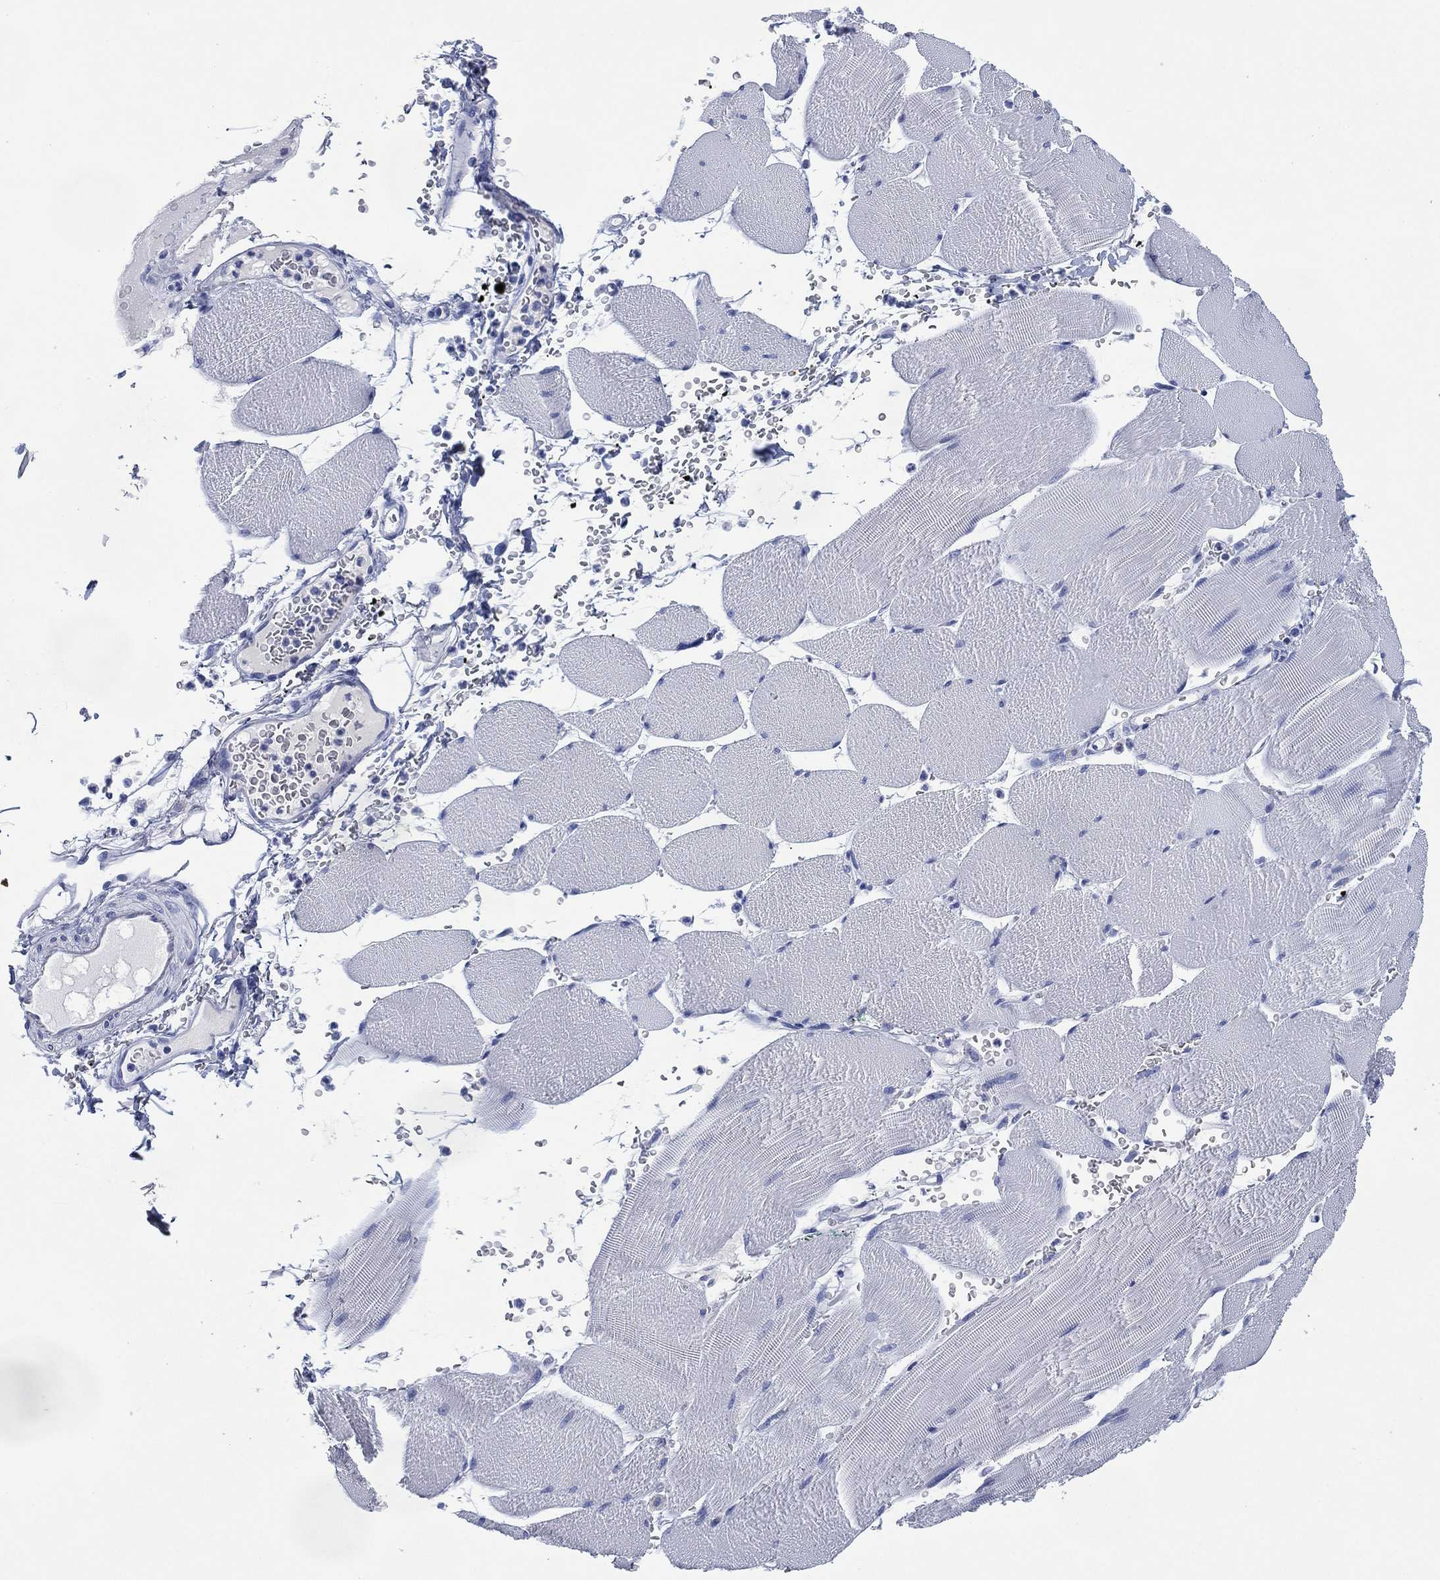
{"staining": {"intensity": "negative", "quantity": "none", "location": "none"}, "tissue": "skeletal muscle", "cell_type": "Myocytes", "image_type": "normal", "snomed": [{"axis": "morphology", "description": "Normal tissue, NOS"}, {"axis": "topography", "description": "Skeletal muscle"}], "caption": "IHC photomicrograph of normal human skeletal muscle stained for a protein (brown), which reveals no positivity in myocytes.", "gene": "SIGLECL1", "patient": {"sex": "male", "age": 56}}